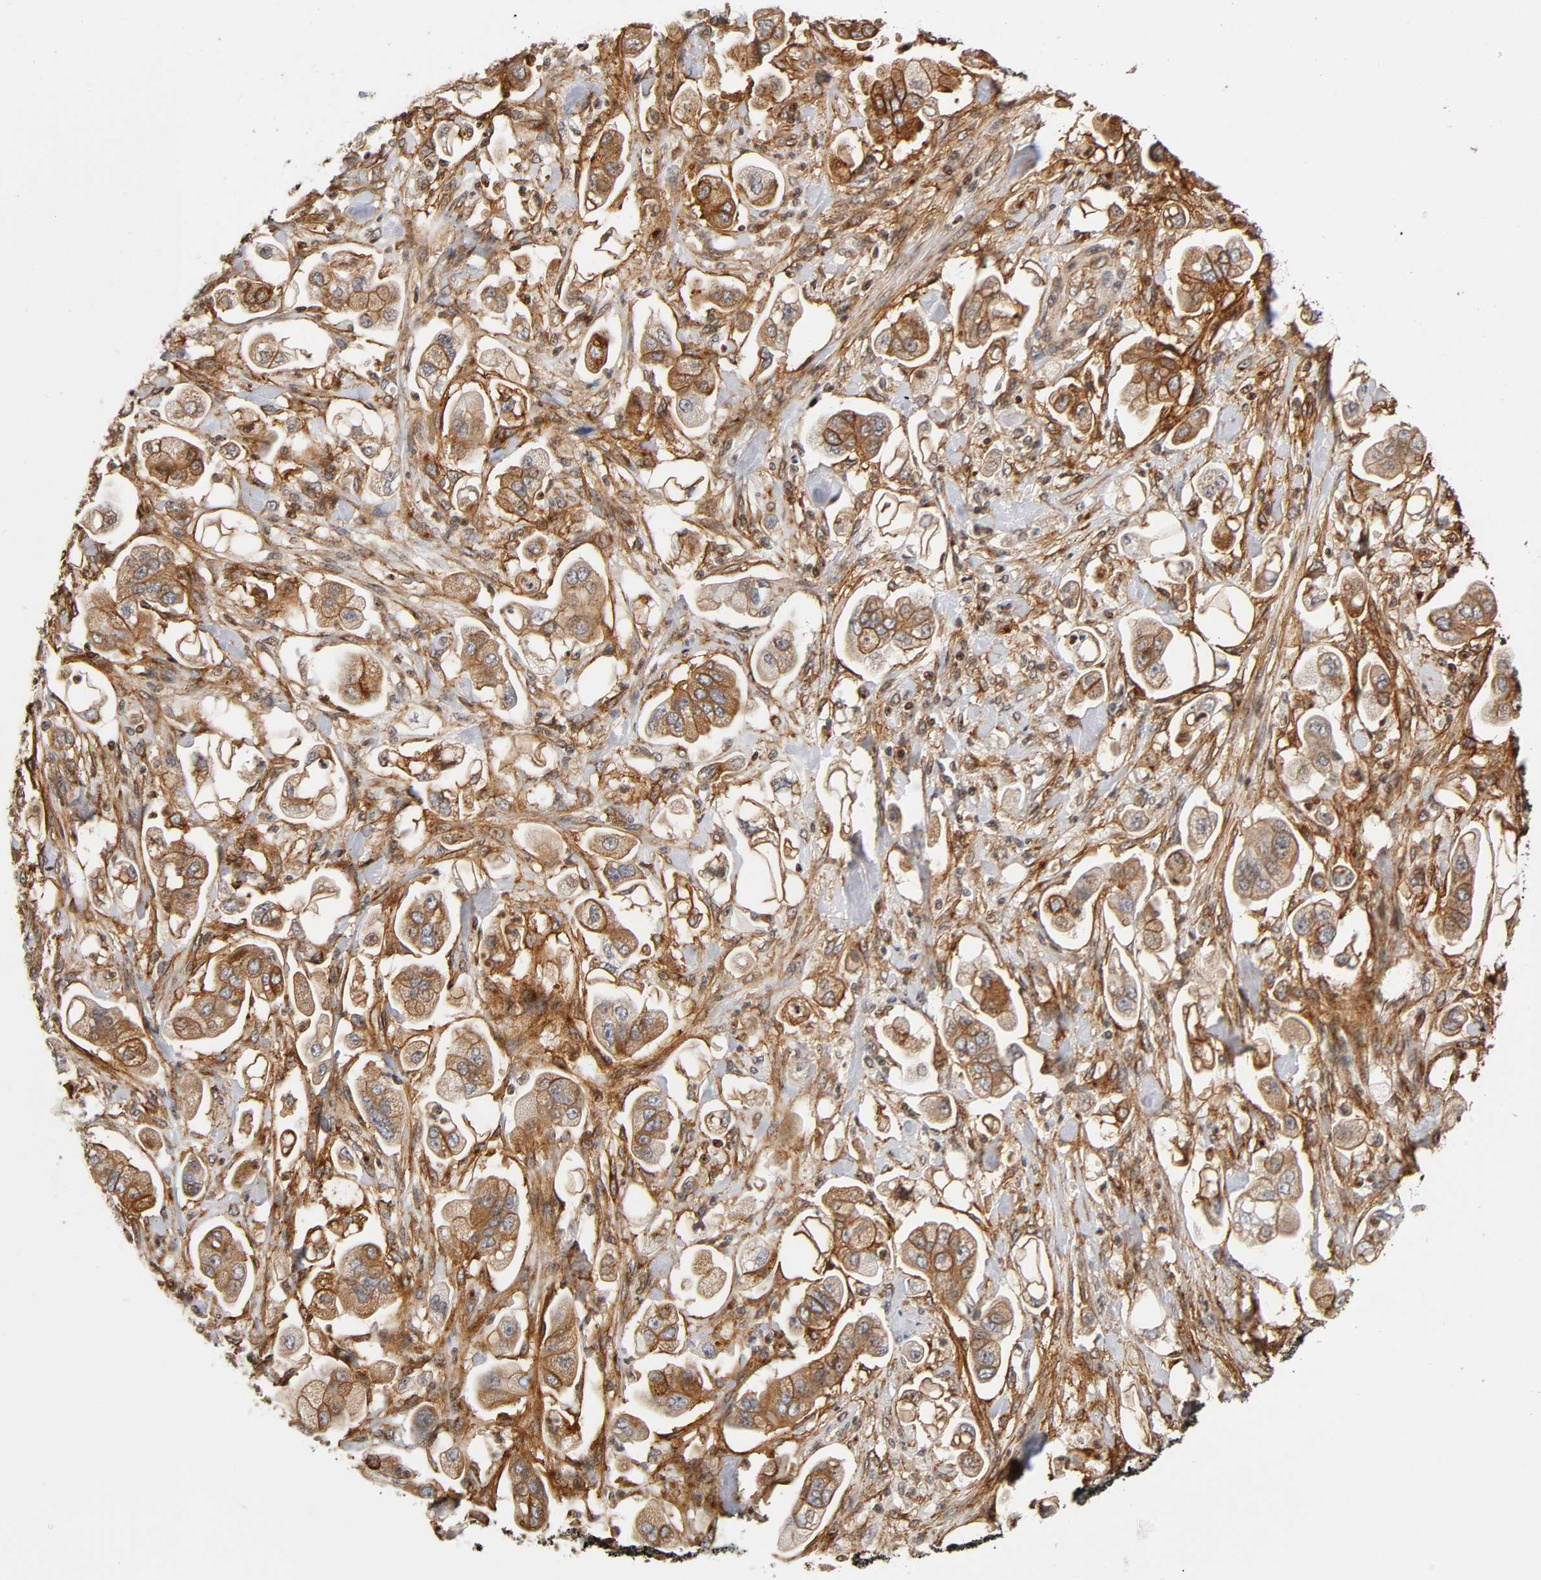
{"staining": {"intensity": "moderate", "quantity": ">75%", "location": "cytoplasmic/membranous"}, "tissue": "stomach cancer", "cell_type": "Tumor cells", "image_type": "cancer", "snomed": [{"axis": "morphology", "description": "Adenocarcinoma, NOS"}, {"axis": "topography", "description": "Stomach"}], "caption": "A medium amount of moderate cytoplasmic/membranous expression is appreciated in approximately >75% of tumor cells in stomach cancer tissue.", "gene": "ITGAV", "patient": {"sex": "male", "age": 62}}